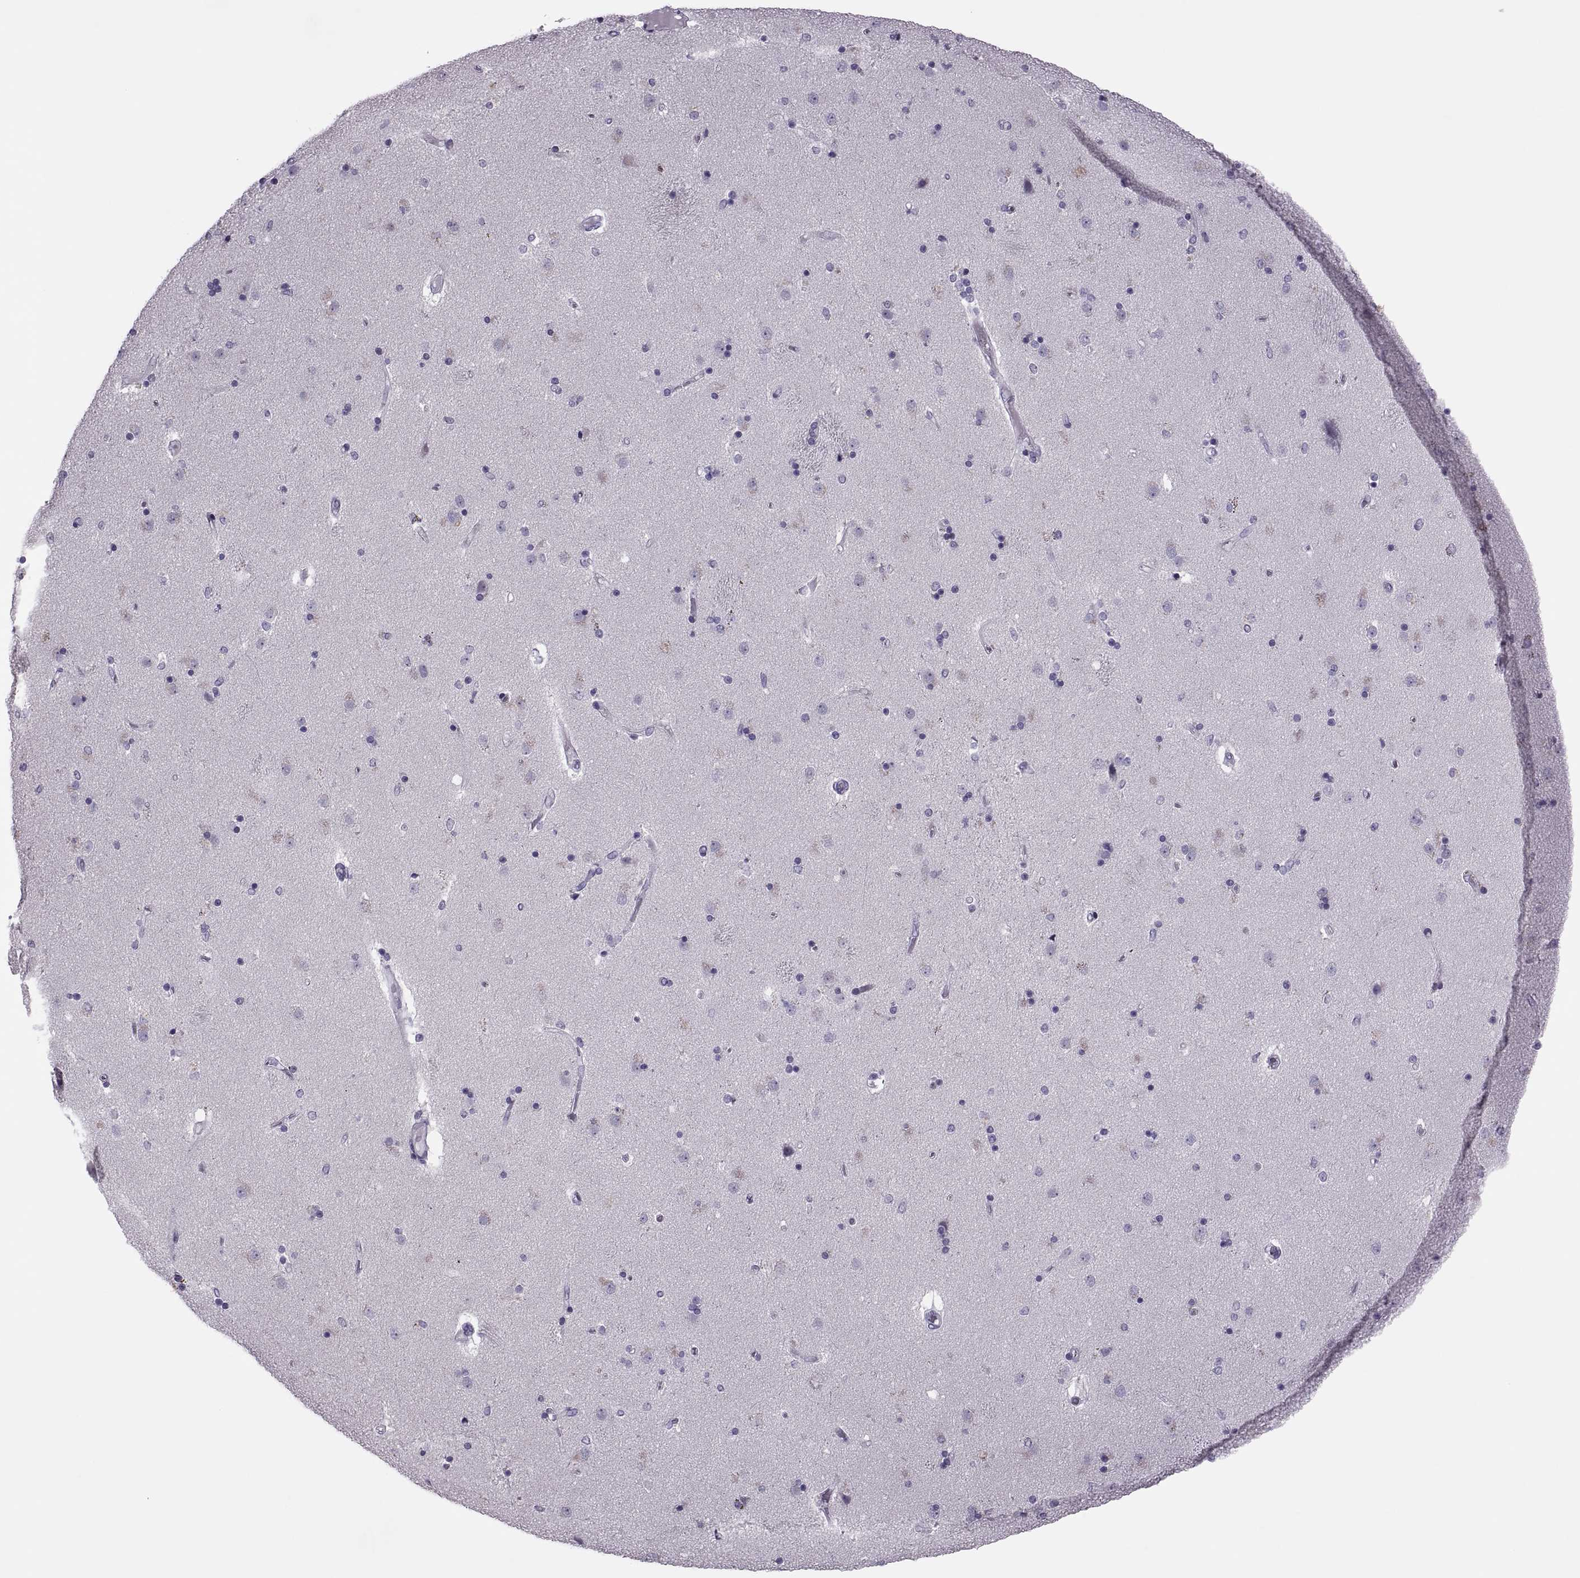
{"staining": {"intensity": "negative", "quantity": "none", "location": "none"}, "tissue": "caudate", "cell_type": "Glial cells", "image_type": "normal", "snomed": [{"axis": "morphology", "description": "Normal tissue, NOS"}, {"axis": "topography", "description": "Lateral ventricle wall"}], "caption": "DAB immunohistochemical staining of unremarkable human caudate reveals no significant staining in glial cells. (Stains: DAB immunohistochemistry (IHC) with hematoxylin counter stain, Microscopy: brightfield microscopy at high magnification).", "gene": "SYNGR4", "patient": {"sex": "female", "age": 71}}